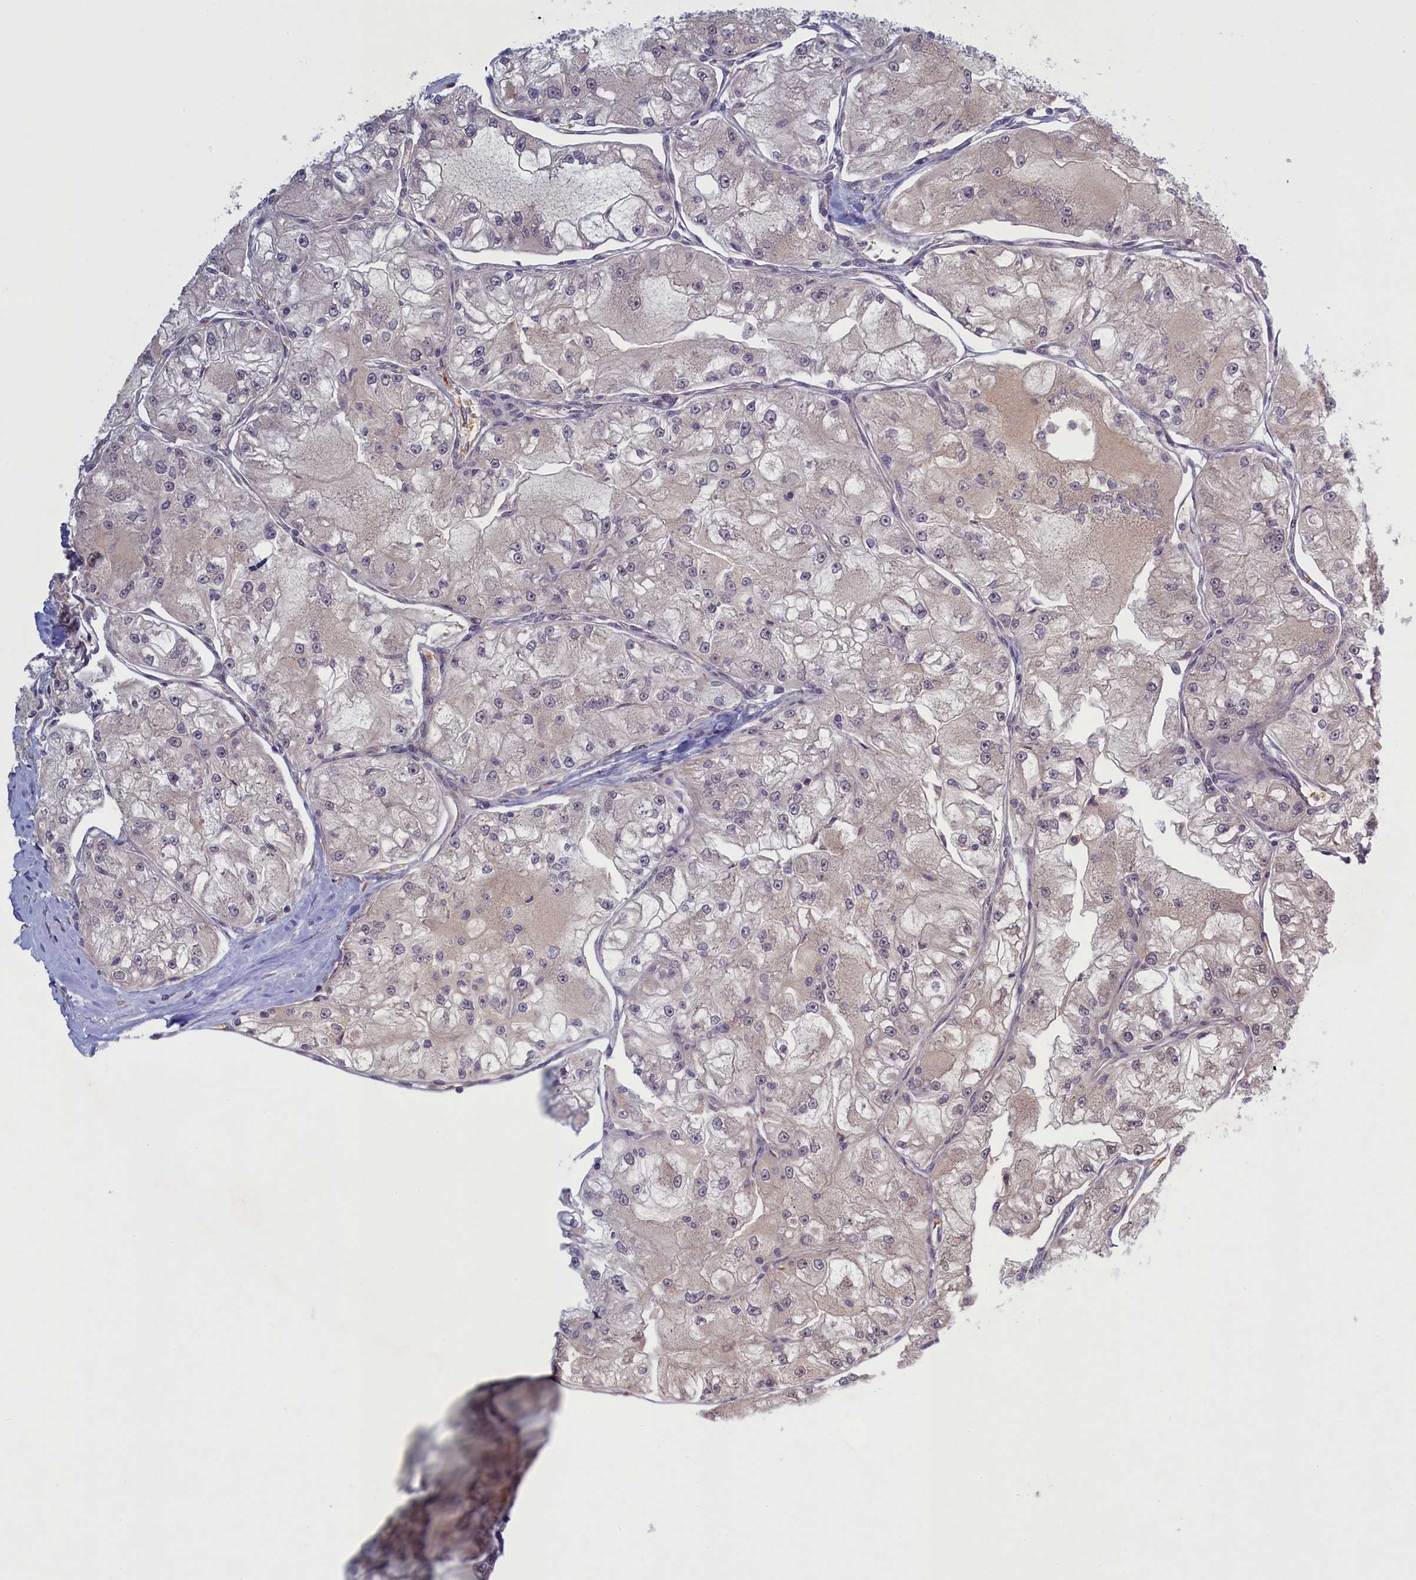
{"staining": {"intensity": "weak", "quantity": "25%-75%", "location": "cytoplasmic/membranous"}, "tissue": "renal cancer", "cell_type": "Tumor cells", "image_type": "cancer", "snomed": [{"axis": "morphology", "description": "Adenocarcinoma, NOS"}, {"axis": "topography", "description": "Kidney"}], "caption": "Immunohistochemical staining of human renal cancer reveals weak cytoplasmic/membranous protein expression in about 25%-75% of tumor cells. The protein of interest is stained brown, and the nuclei are stained in blue (DAB (3,3'-diaminobenzidine) IHC with brightfield microscopy, high magnification).", "gene": "ATF7IP2", "patient": {"sex": "female", "age": 72}}